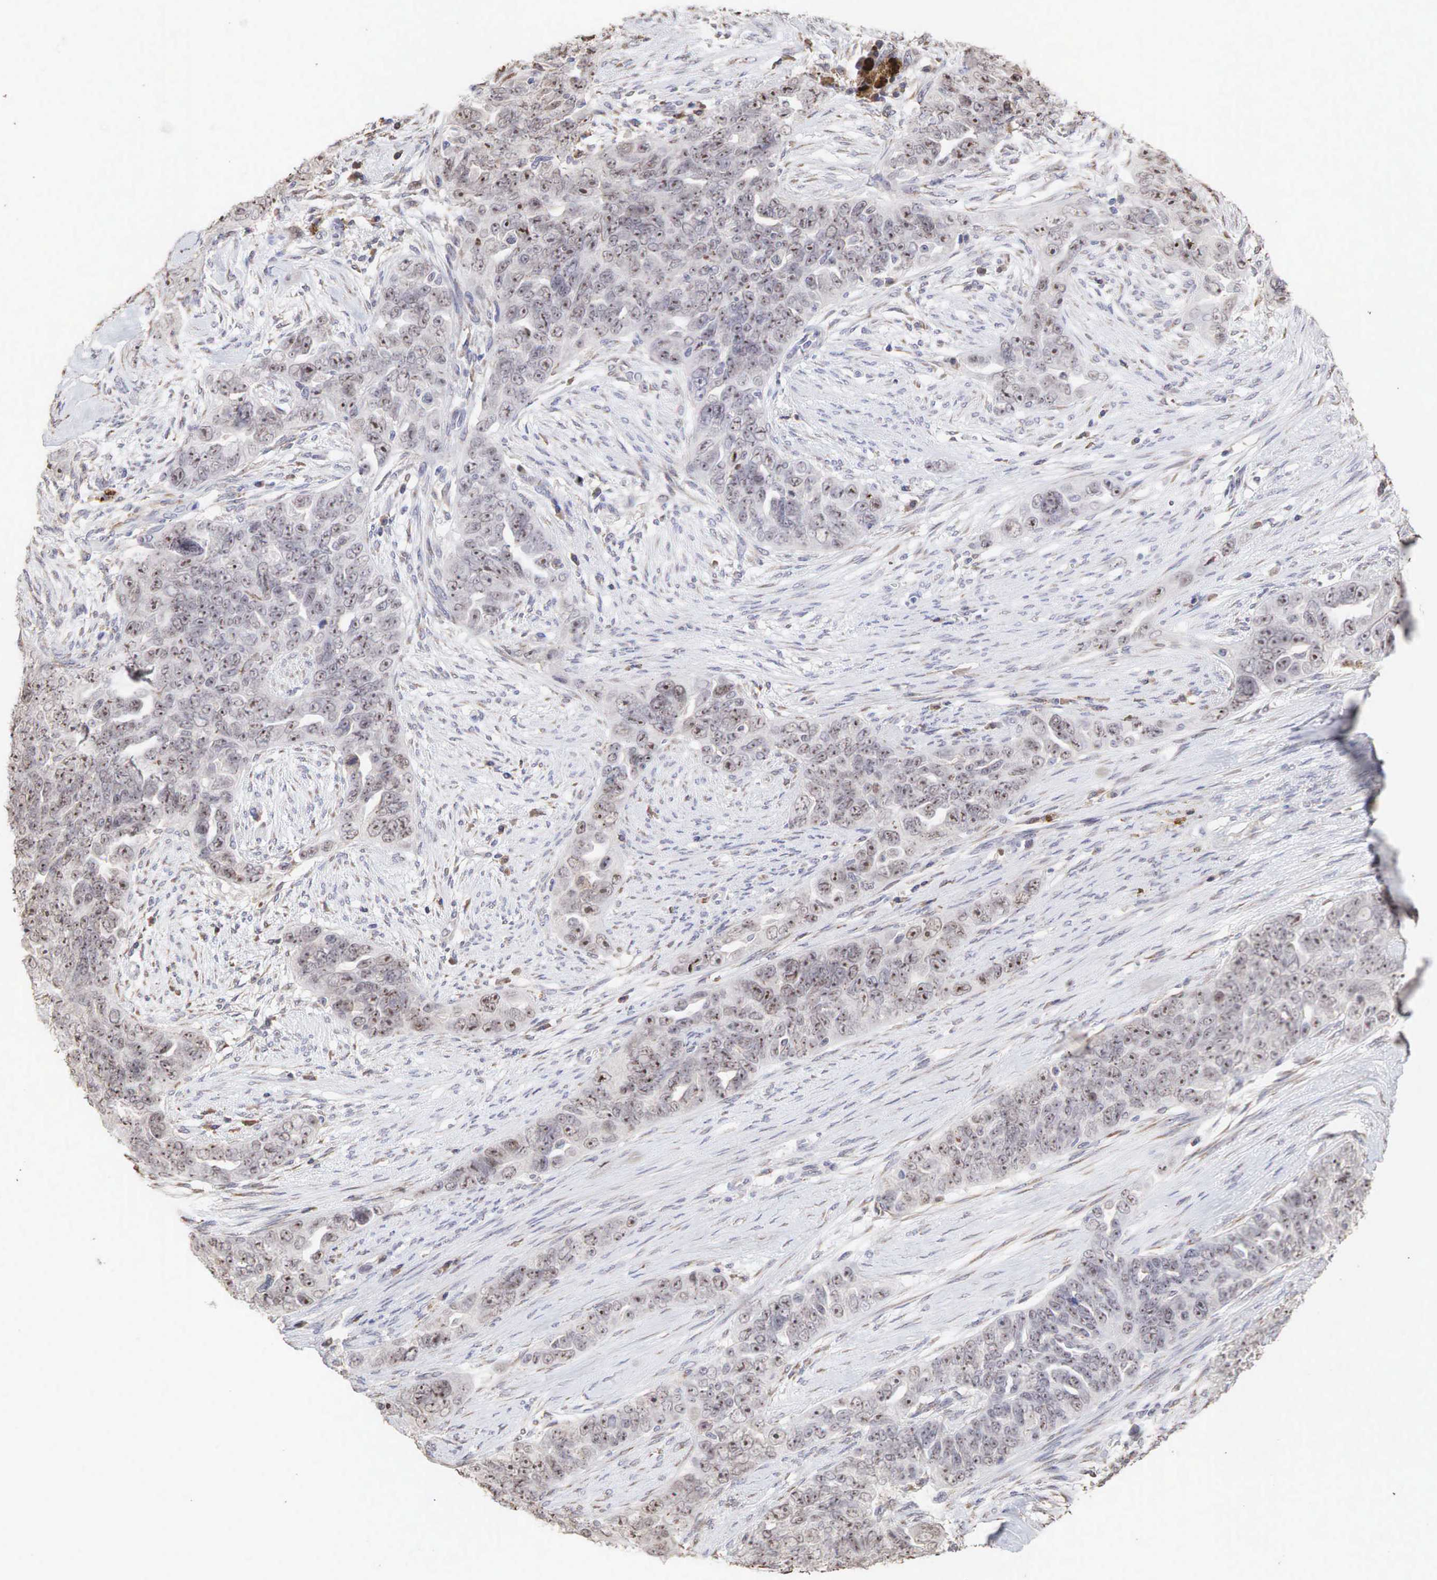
{"staining": {"intensity": "strong", "quantity": "25%-75%", "location": "nuclear"}, "tissue": "ovarian cancer", "cell_type": "Tumor cells", "image_type": "cancer", "snomed": [{"axis": "morphology", "description": "Cystadenocarcinoma, serous, NOS"}, {"axis": "topography", "description": "Ovary"}], "caption": "Tumor cells exhibit high levels of strong nuclear positivity in about 25%-75% of cells in human ovarian cancer (serous cystadenocarcinoma).", "gene": "DKC1", "patient": {"sex": "female", "age": 63}}